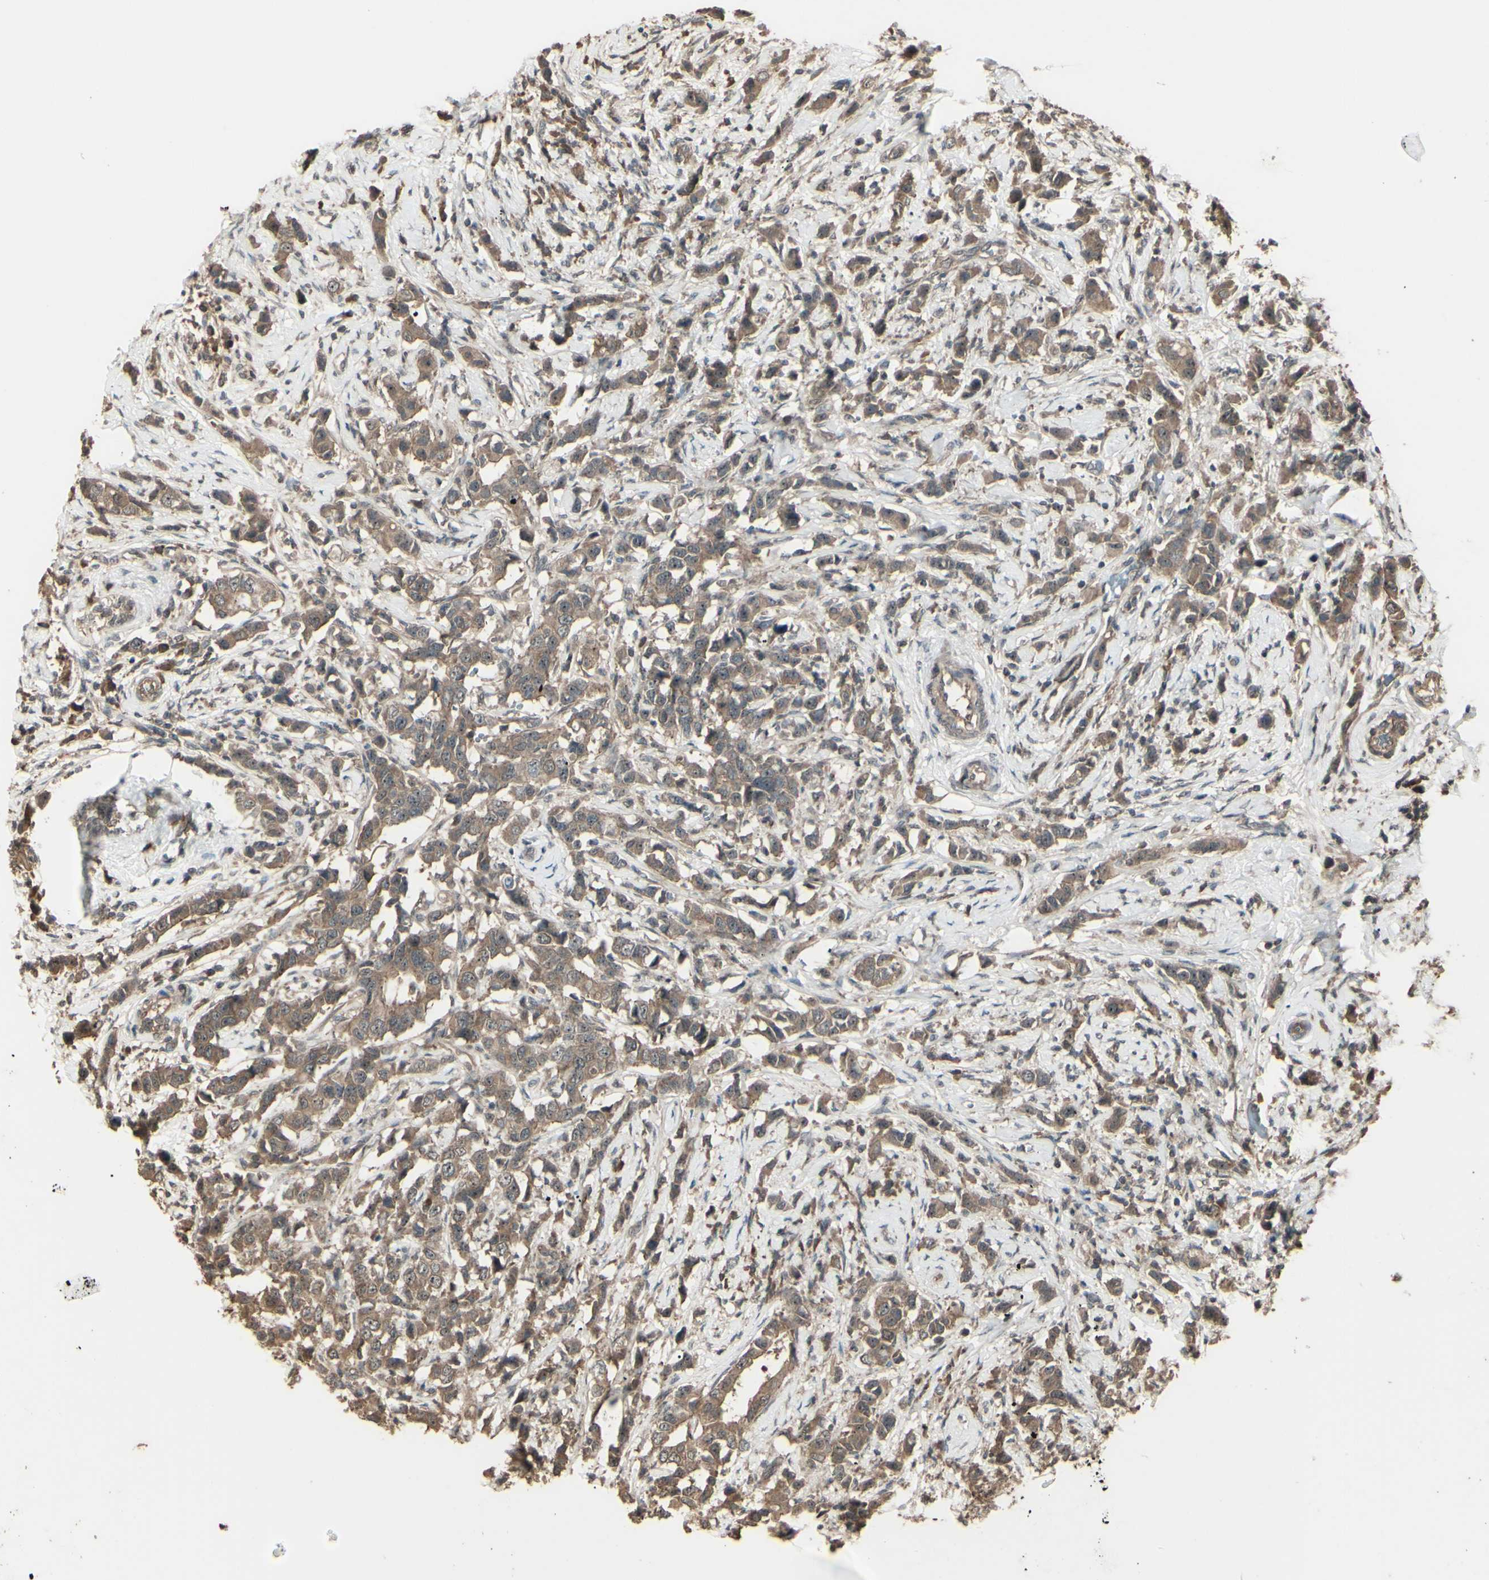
{"staining": {"intensity": "moderate", "quantity": ">75%", "location": "cytoplasmic/membranous"}, "tissue": "breast cancer", "cell_type": "Tumor cells", "image_type": "cancer", "snomed": [{"axis": "morphology", "description": "Normal tissue, NOS"}, {"axis": "morphology", "description": "Duct carcinoma"}, {"axis": "topography", "description": "Breast"}], "caption": "Immunohistochemistry of human breast cancer reveals medium levels of moderate cytoplasmic/membranous expression in about >75% of tumor cells.", "gene": "GNAS", "patient": {"sex": "female", "age": 50}}